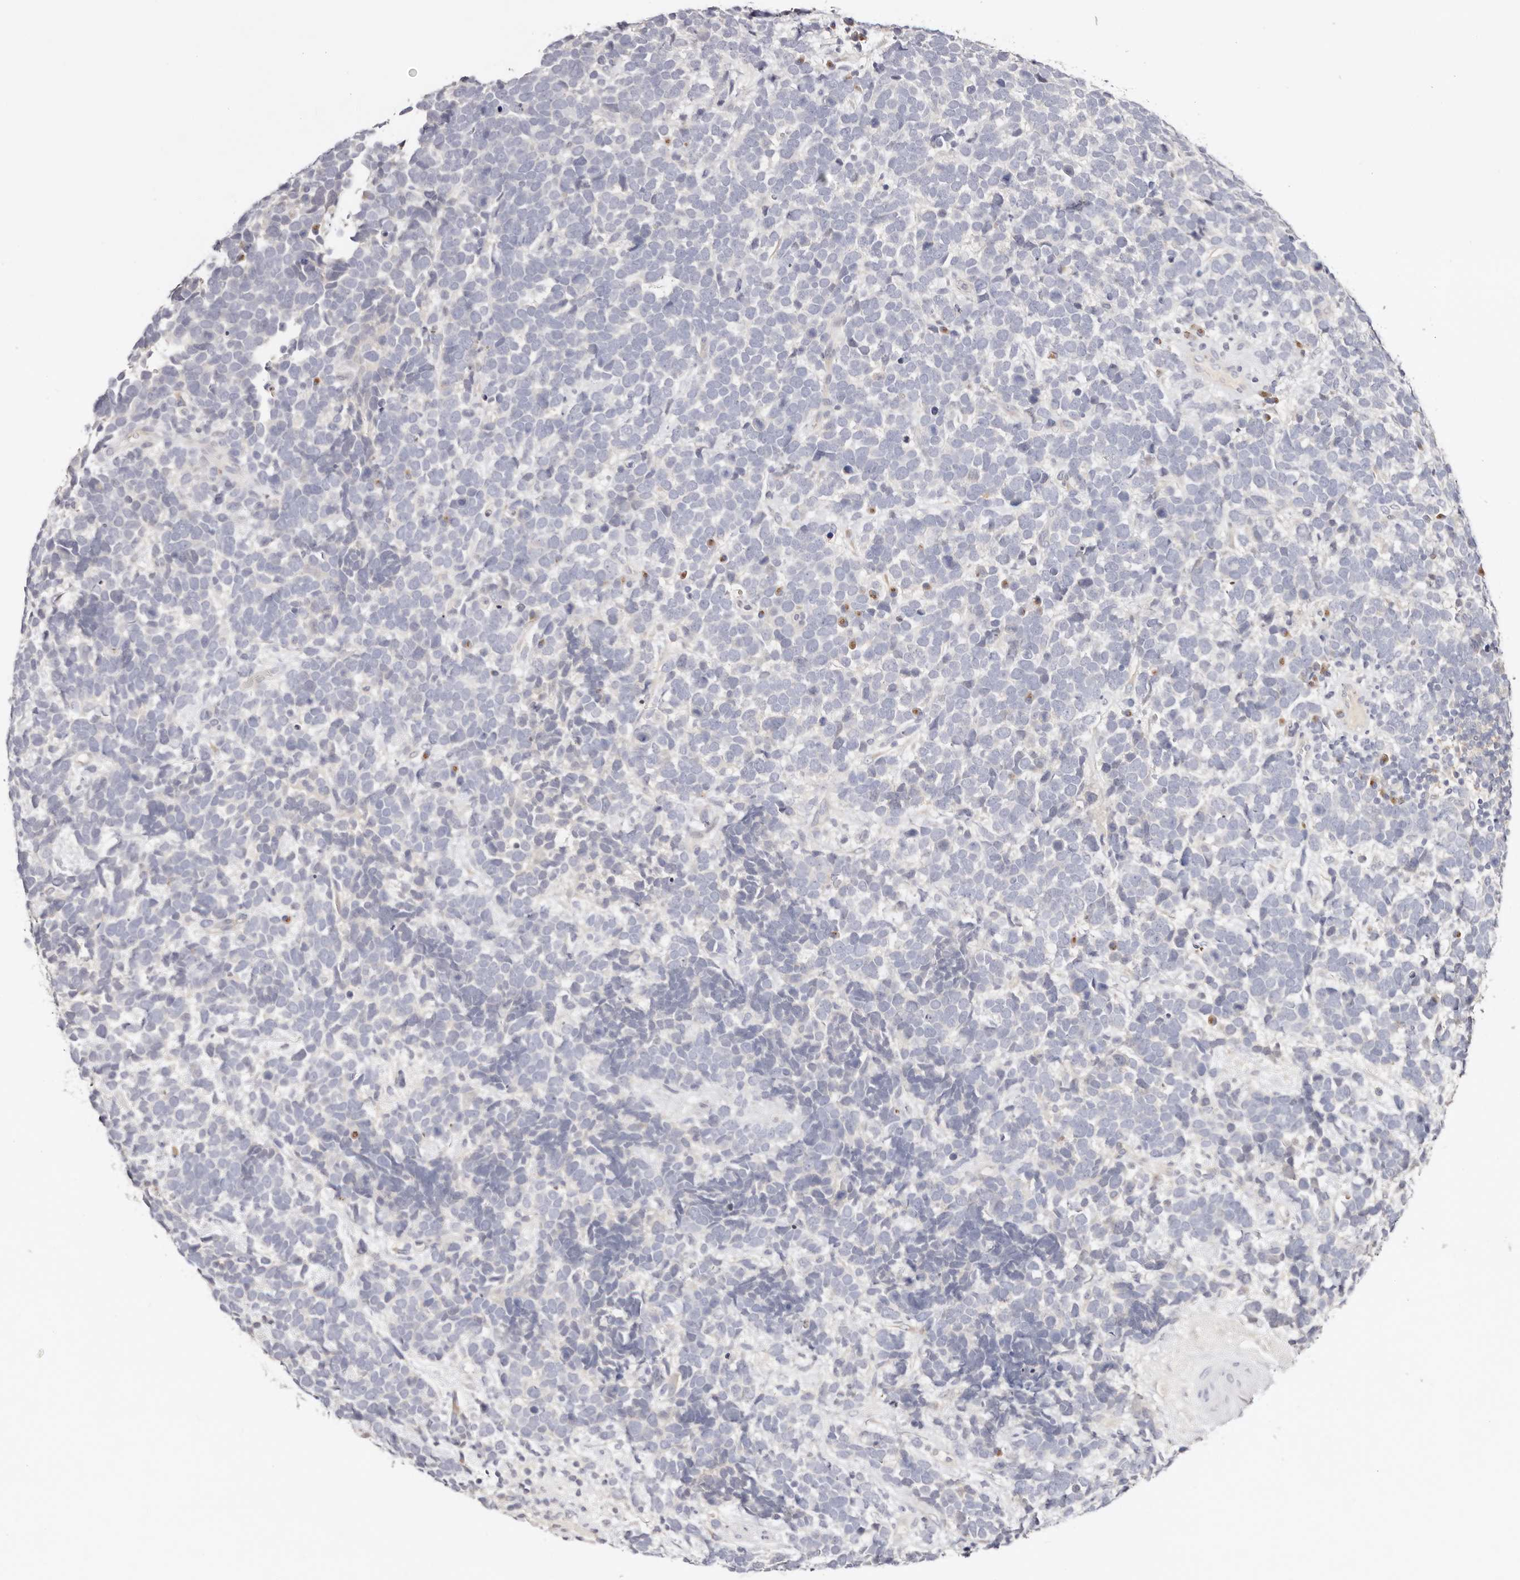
{"staining": {"intensity": "negative", "quantity": "none", "location": "none"}, "tissue": "urothelial cancer", "cell_type": "Tumor cells", "image_type": "cancer", "snomed": [{"axis": "morphology", "description": "Urothelial carcinoma, High grade"}, {"axis": "topography", "description": "Urinary bladder"}], "caption": "This is an immunohistochemistry histopathology image of human urothelial cancer. There is no staining in tumor cells.", "gene": "DNASE1", "patient": {"sex": "female", "age": 82}}